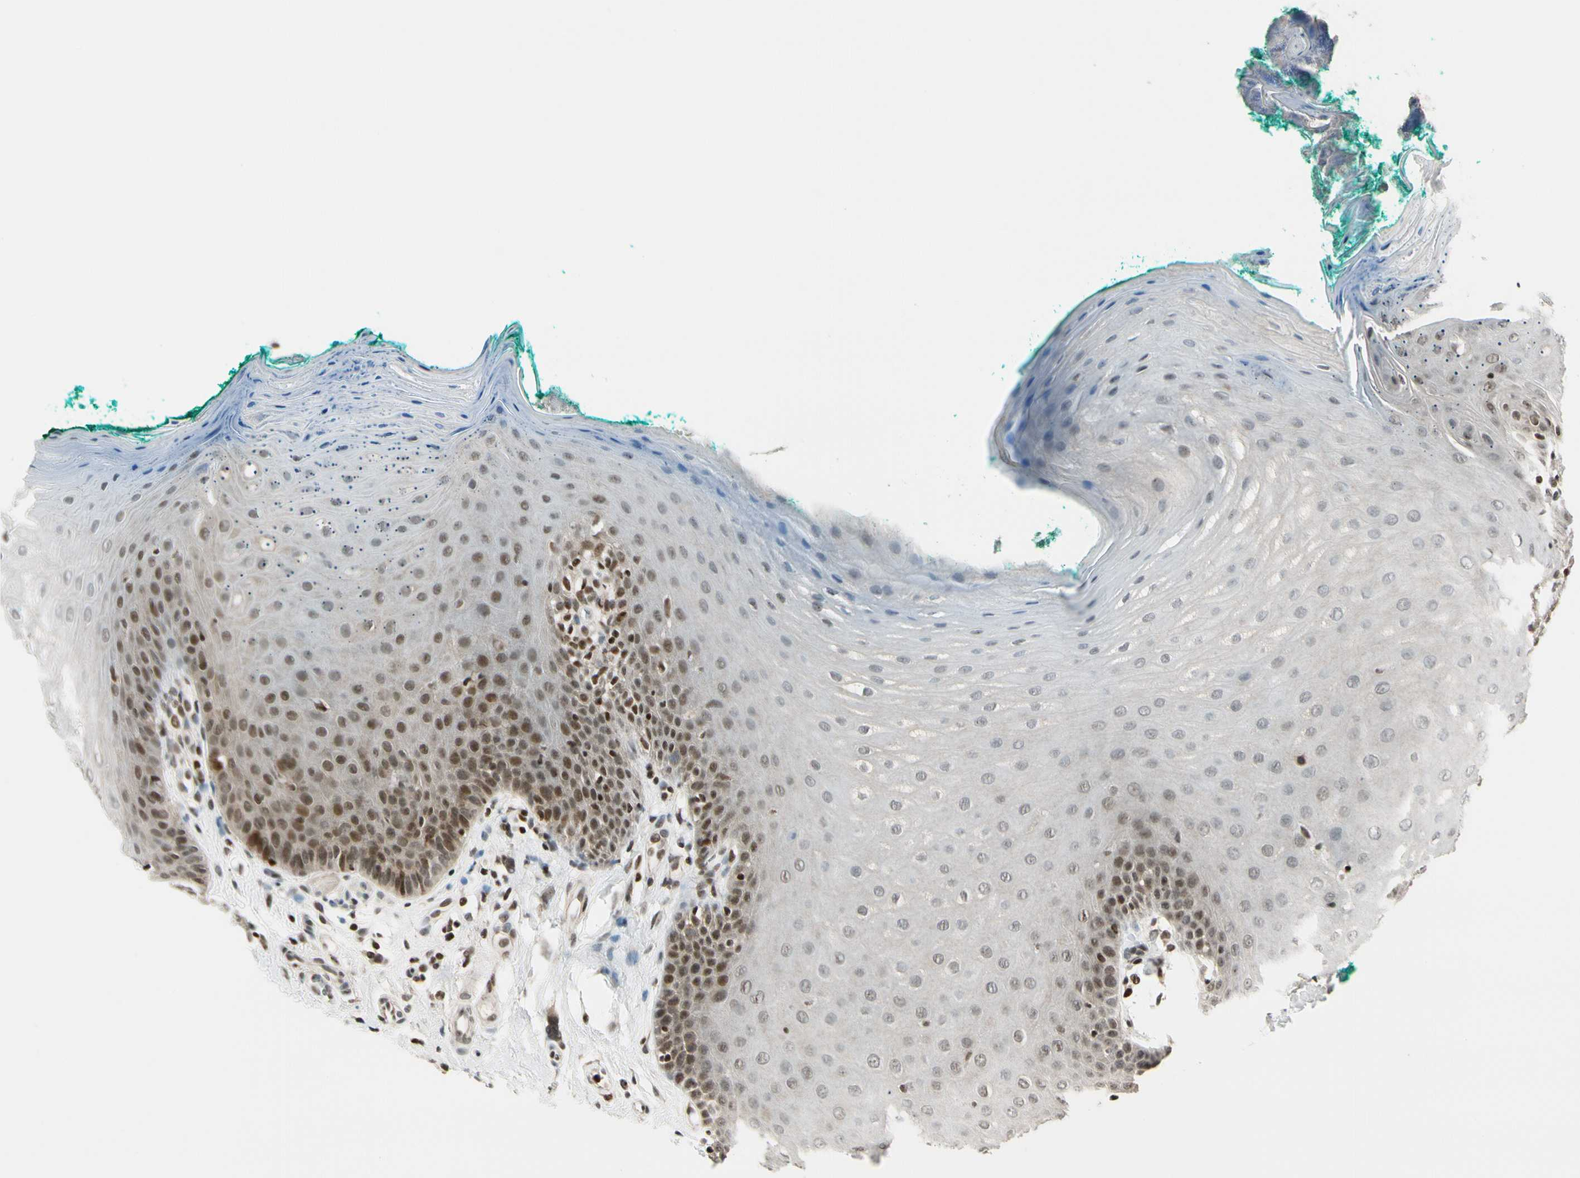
{"staining": {"intensity": "moderate", "quantity": "25%-75%", "location": "cytoplasmic/membranous,nuclear"}, "tissue": "oral mucosa", "cell_type": "Squamous epithelial cells", "image_type": "normal", "snomed": [{"axis": "morphology", "description": "Normal tissue, NOS"}, {"axis": "topography", "description": "Skeletal muscle"}, {"axis": "topography", "description": "Oral tissue"}], "caption": "Immunohistochemistry (IHC) image of benign oral mucosa: human oral mucosa stained using immunohistochemistry (IHC) demonstrates medium levels of moderate protein expression localized specifically in the cytoplasmic/membranous,nuclear of squamous epithelial cells, appearing as a cytoplasmic/membranous,nuclear brown color.", "gene": "DAXX", "patient": {"sex": "male", "age": 58}}